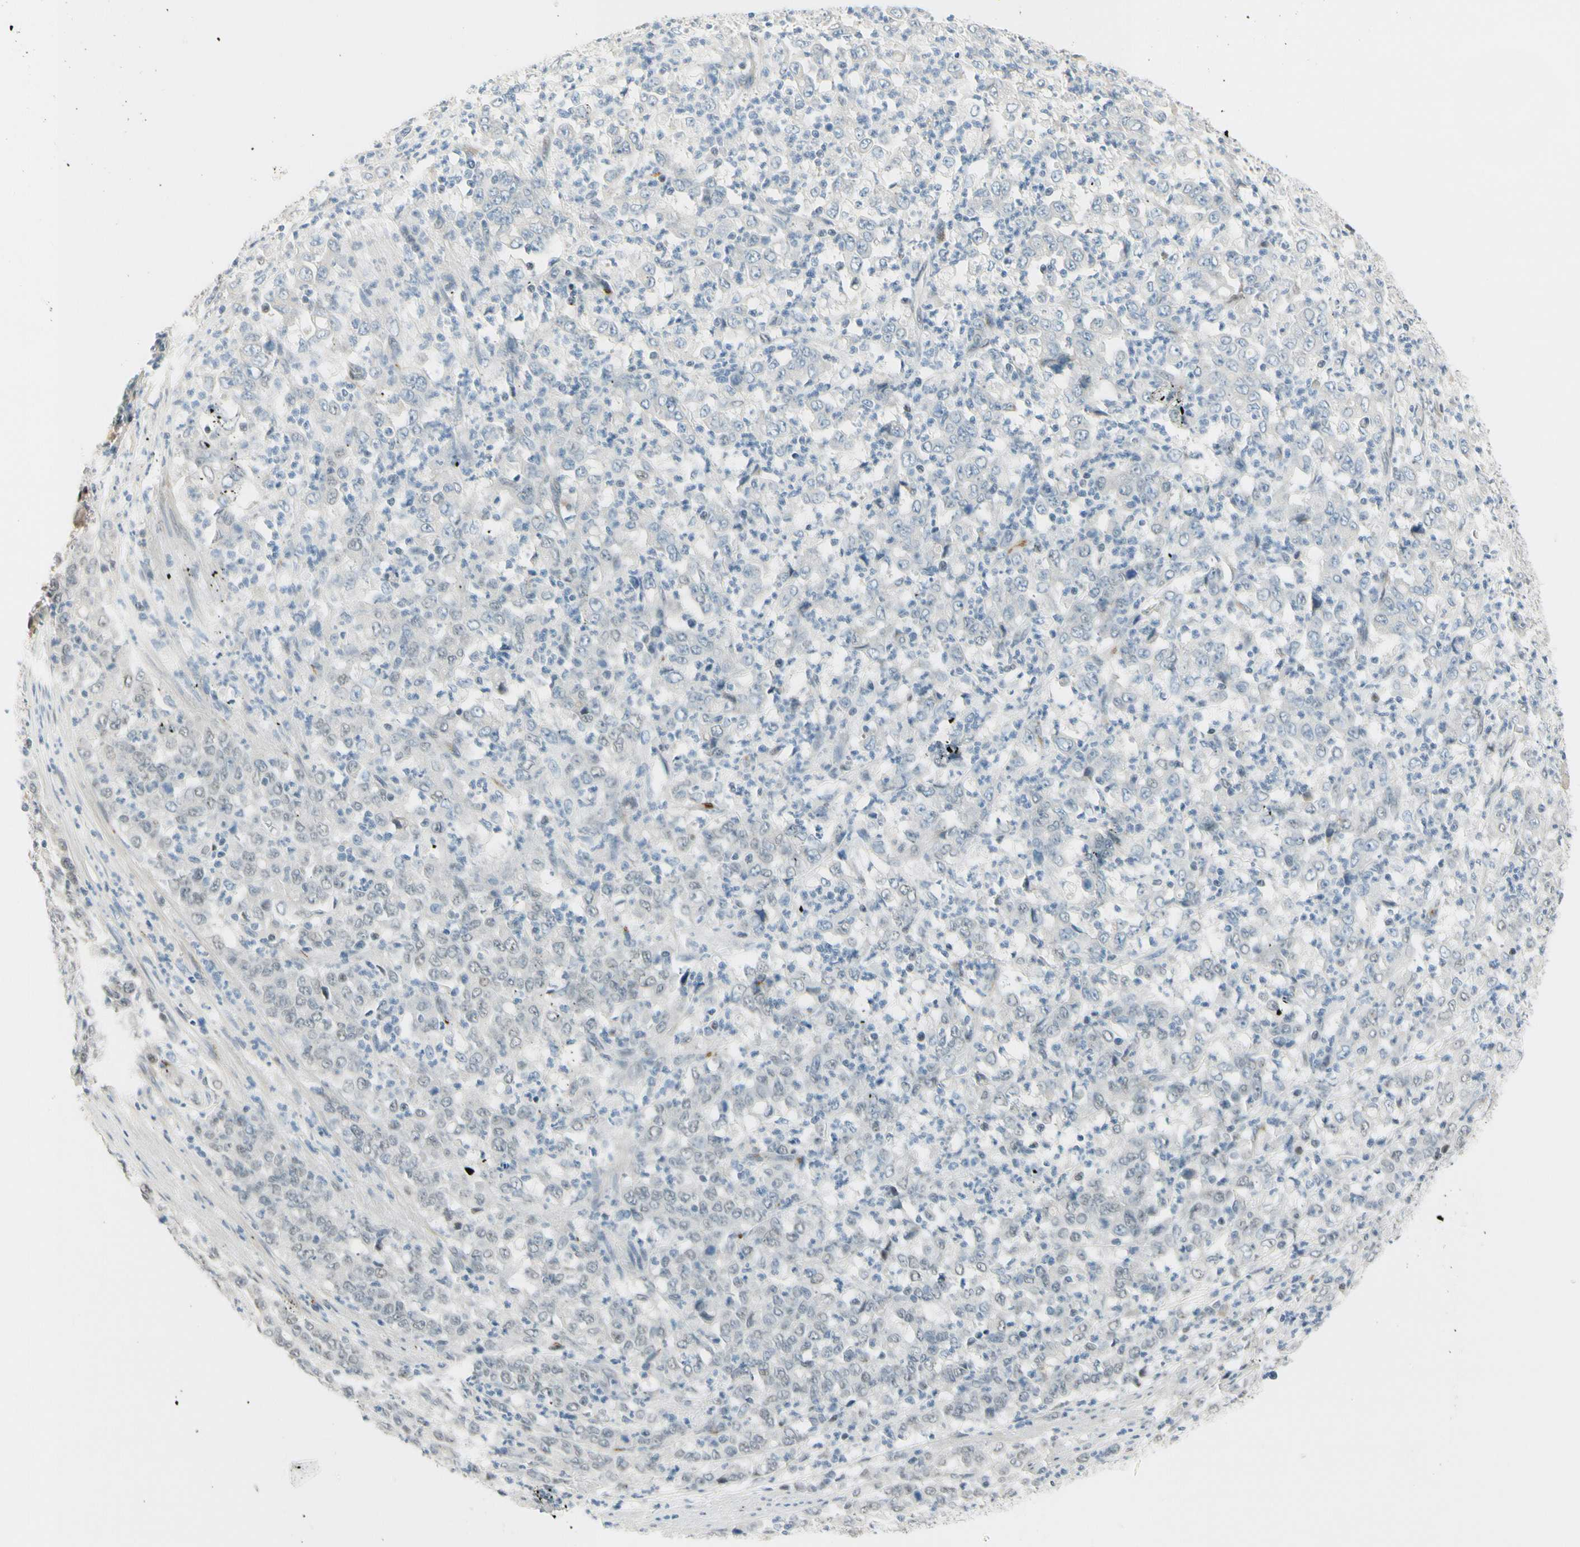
{"staining": {"intensity": "negative", "quantity": "none", "location": "none"}, "tissue": "stomach cancer", "cell_type": "Tumor cells", "image_type": "cancer", "snomed": [{"axis": "morphology", "description": "Adenocarcinoma, NOS"}, {"axis": "topography", "description": "Stomach, lower"}], "caption": "DAB immunohistochemical staining of human stomach adenocarcinoma displays no significant expression in tumor cells. (DAB (3,3'-diaminobenzidine) immunohistochemistry (IHC), high magnification).", "gene": "B4GALNT1", "patient": {"sex": "female", "age": 71}}